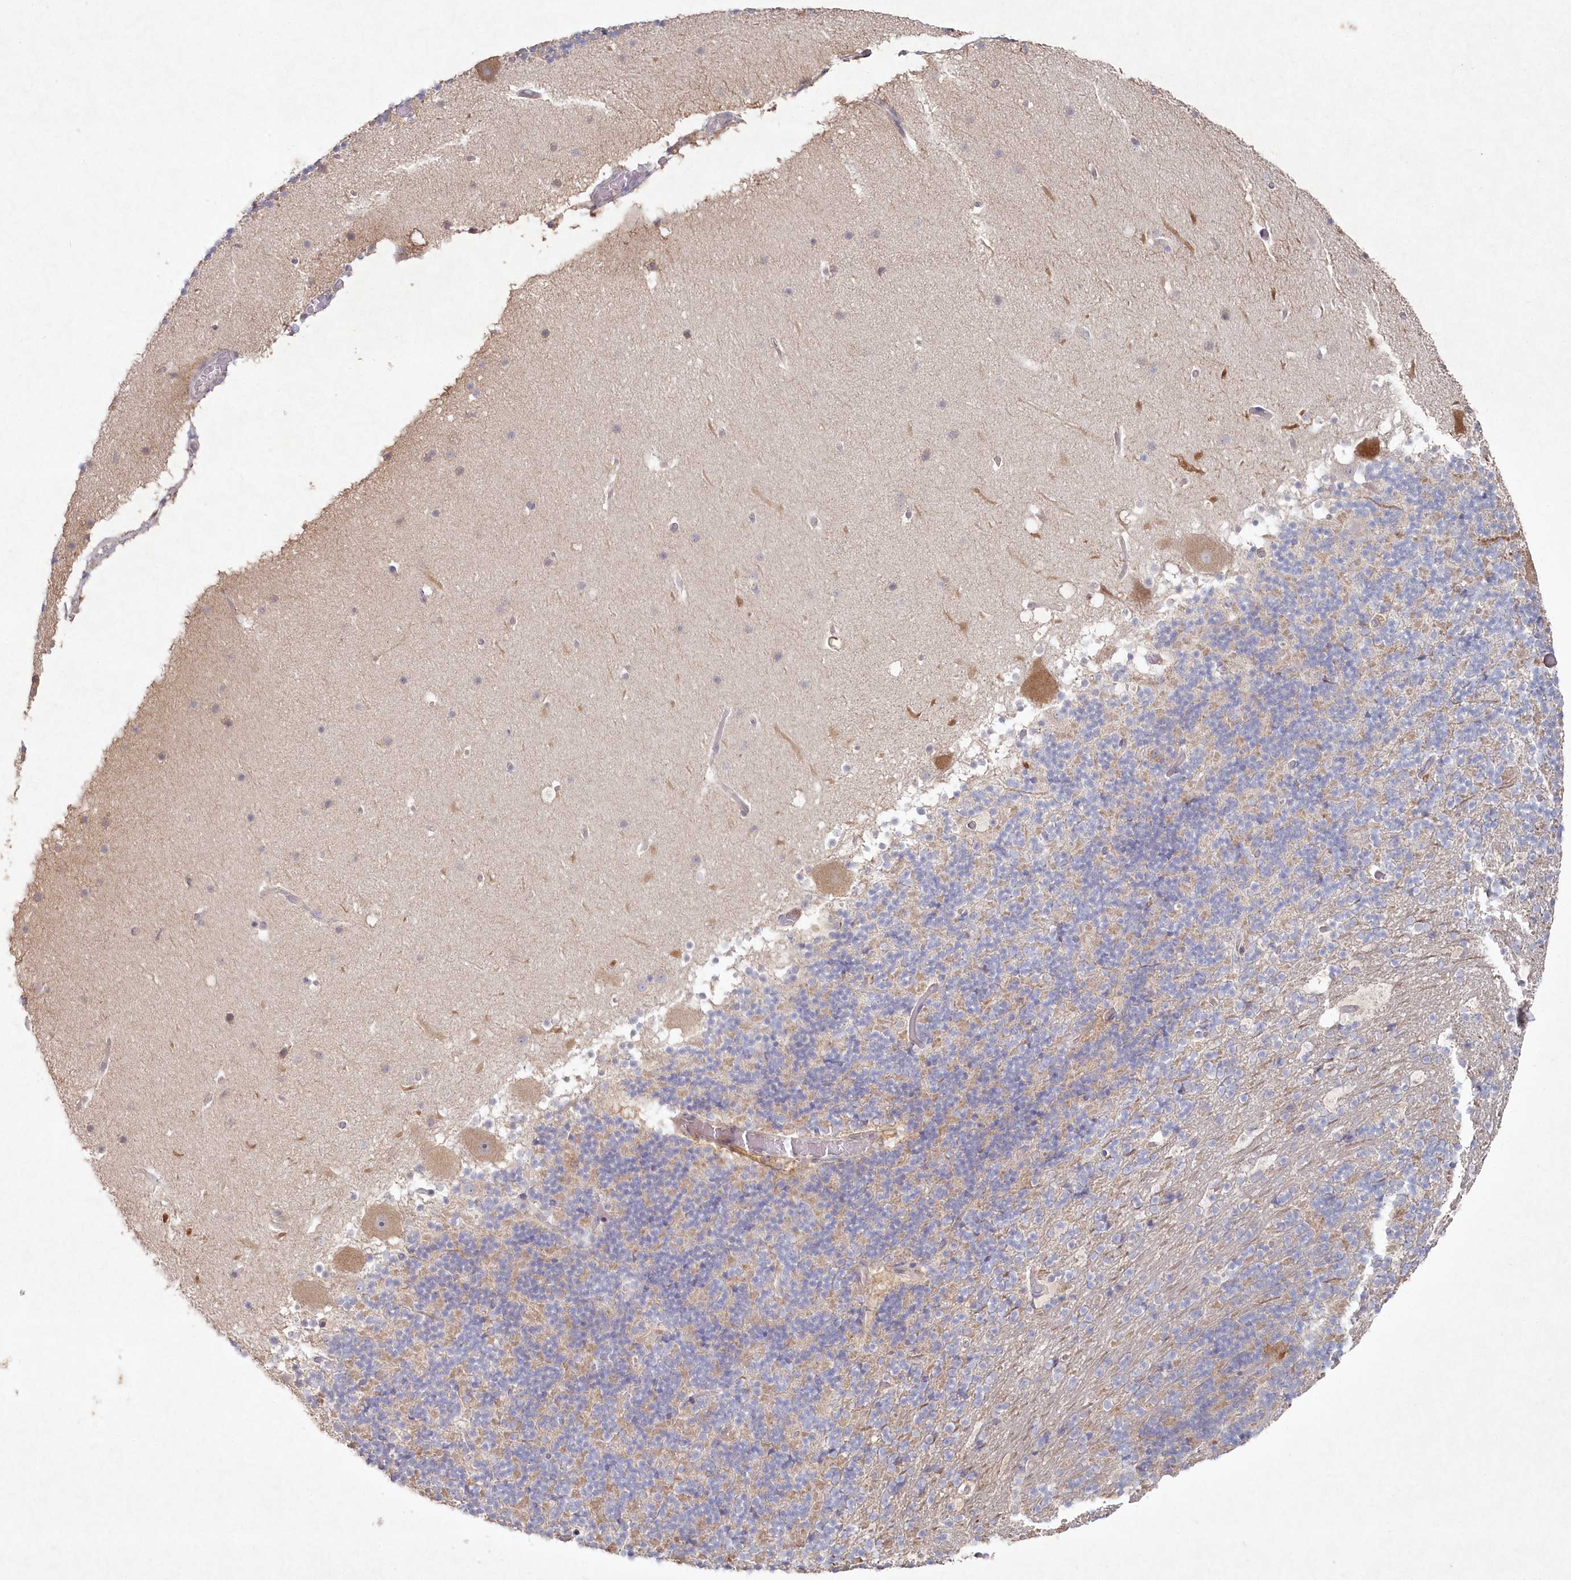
{"staining": {"intensity": "negative", "quantity": "none", "location": "none"}, "tissue": "cerebellum", "cell_type": "Cells in granular layer", "image_type": "normal", "snomed": [{"axis": "morphology", "description": "Normal tissue, NOS"}, {"axis": "topography", "description": "Cerebellum"}], "caption": "Cerebellum was stained to show a protein in brown. There is no significant positivity in cells in granular layer. (IHC, brightfield microscopy, high magnification).", "gene": "TGFBRAP1", "patient": {"sex": "male", "age": 57}}